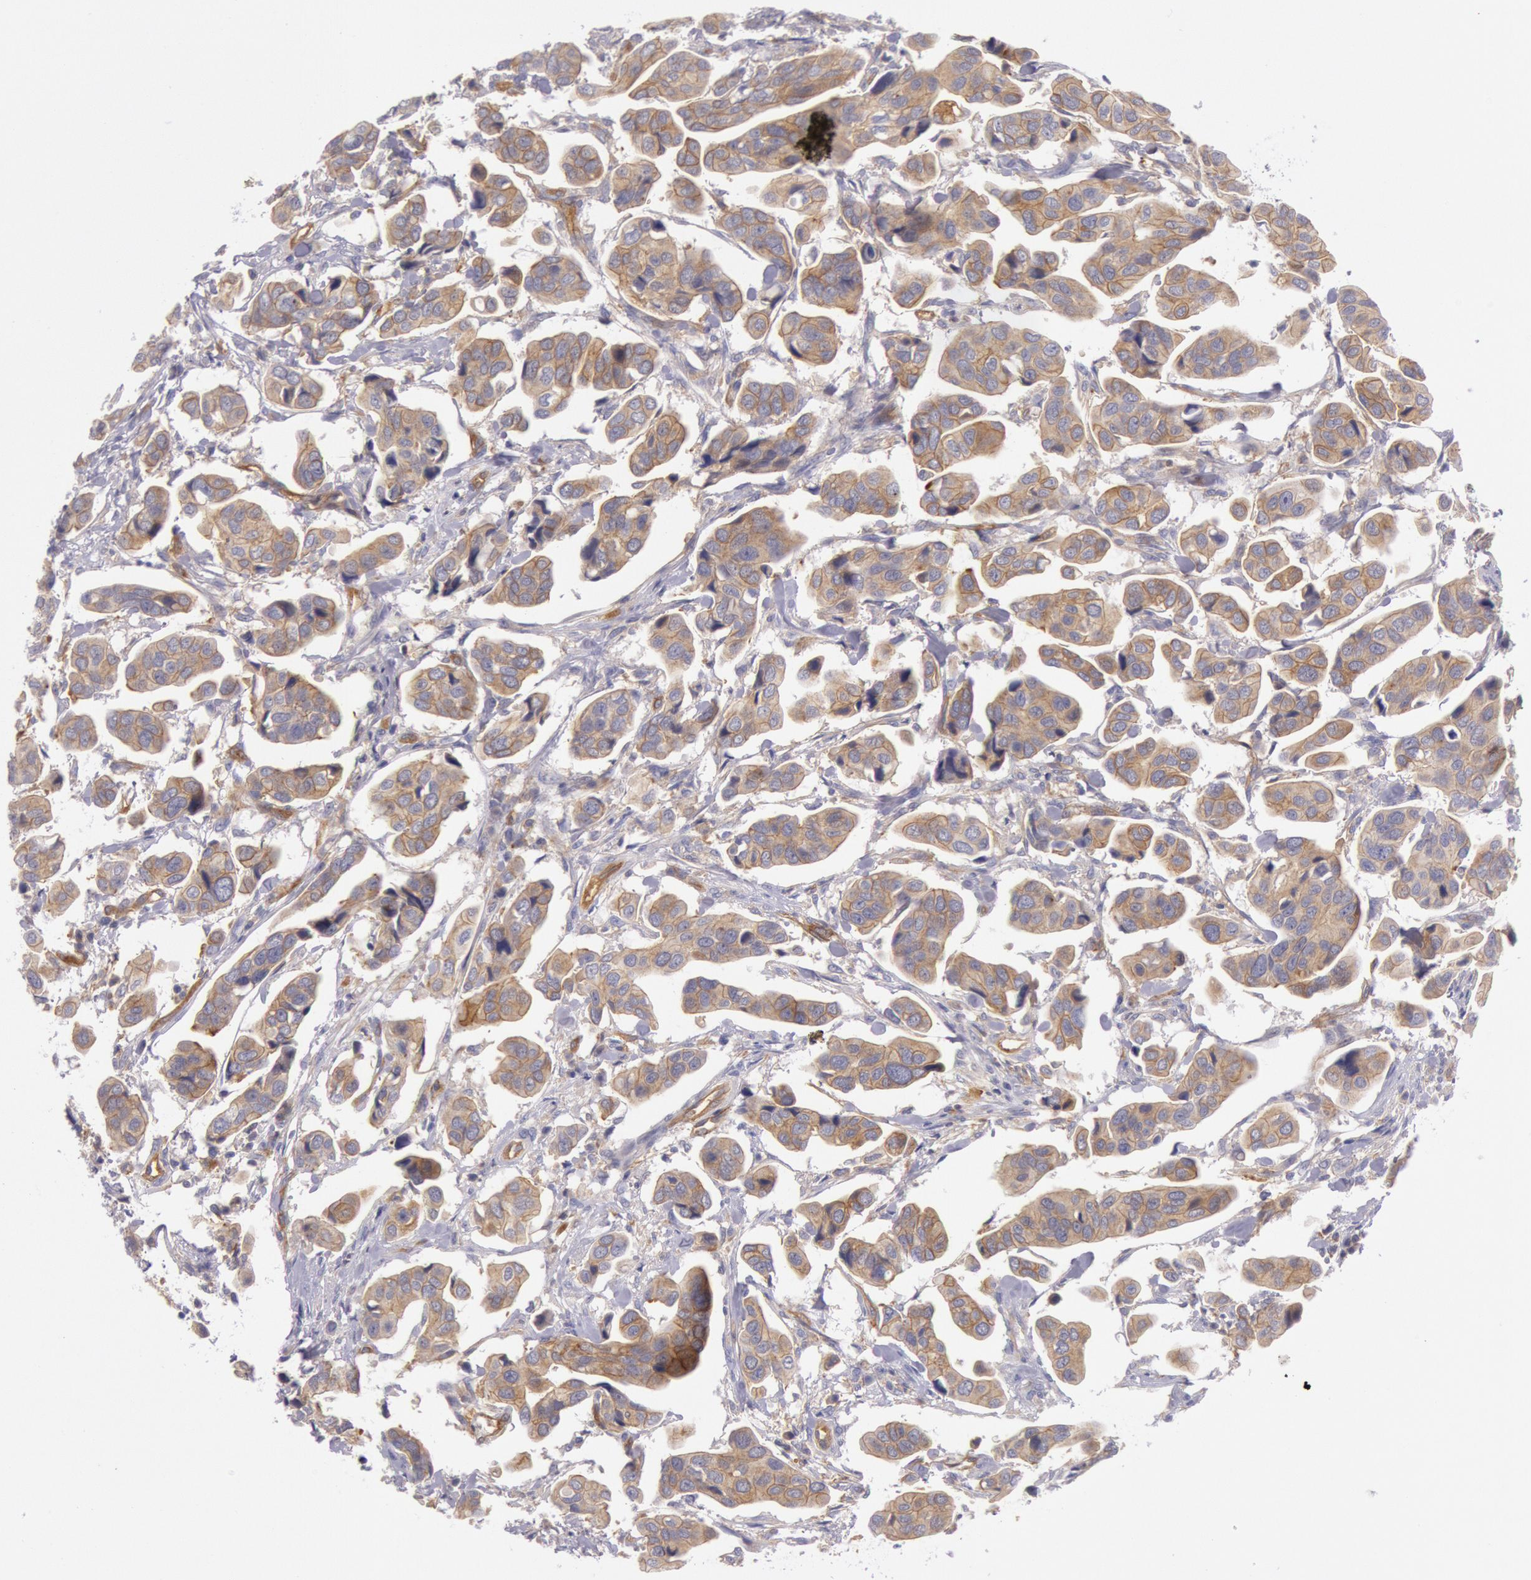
{"staining": {"intensity": "weak", "quantity": ">75%", "location": "cytoplasmic/membranous"}, "tissue": "urothelial cancer", "cell_type": "Tumor cells", "image_type": "cancer", "snomed": [{"axis": "morphology", "description": "Adenocarcinoma, NOS"}, {"axis": "topography", "description": "Urinary bladder"}], "caption": "IHC (DAB (3,3'-diaminobenzidine)) staining of adenocarcinoma demonstrates weak cytoplasmic/membranous protein expression in about >75% of tumor cells. Using DAB (3,3'-diaminobenzidine) (brown) and hematoxylin (blue) stains, captured at high magnification using brightfield microscopy.", "gene": "MYO5A", "patient": {"sex": "male", "age": 61}}